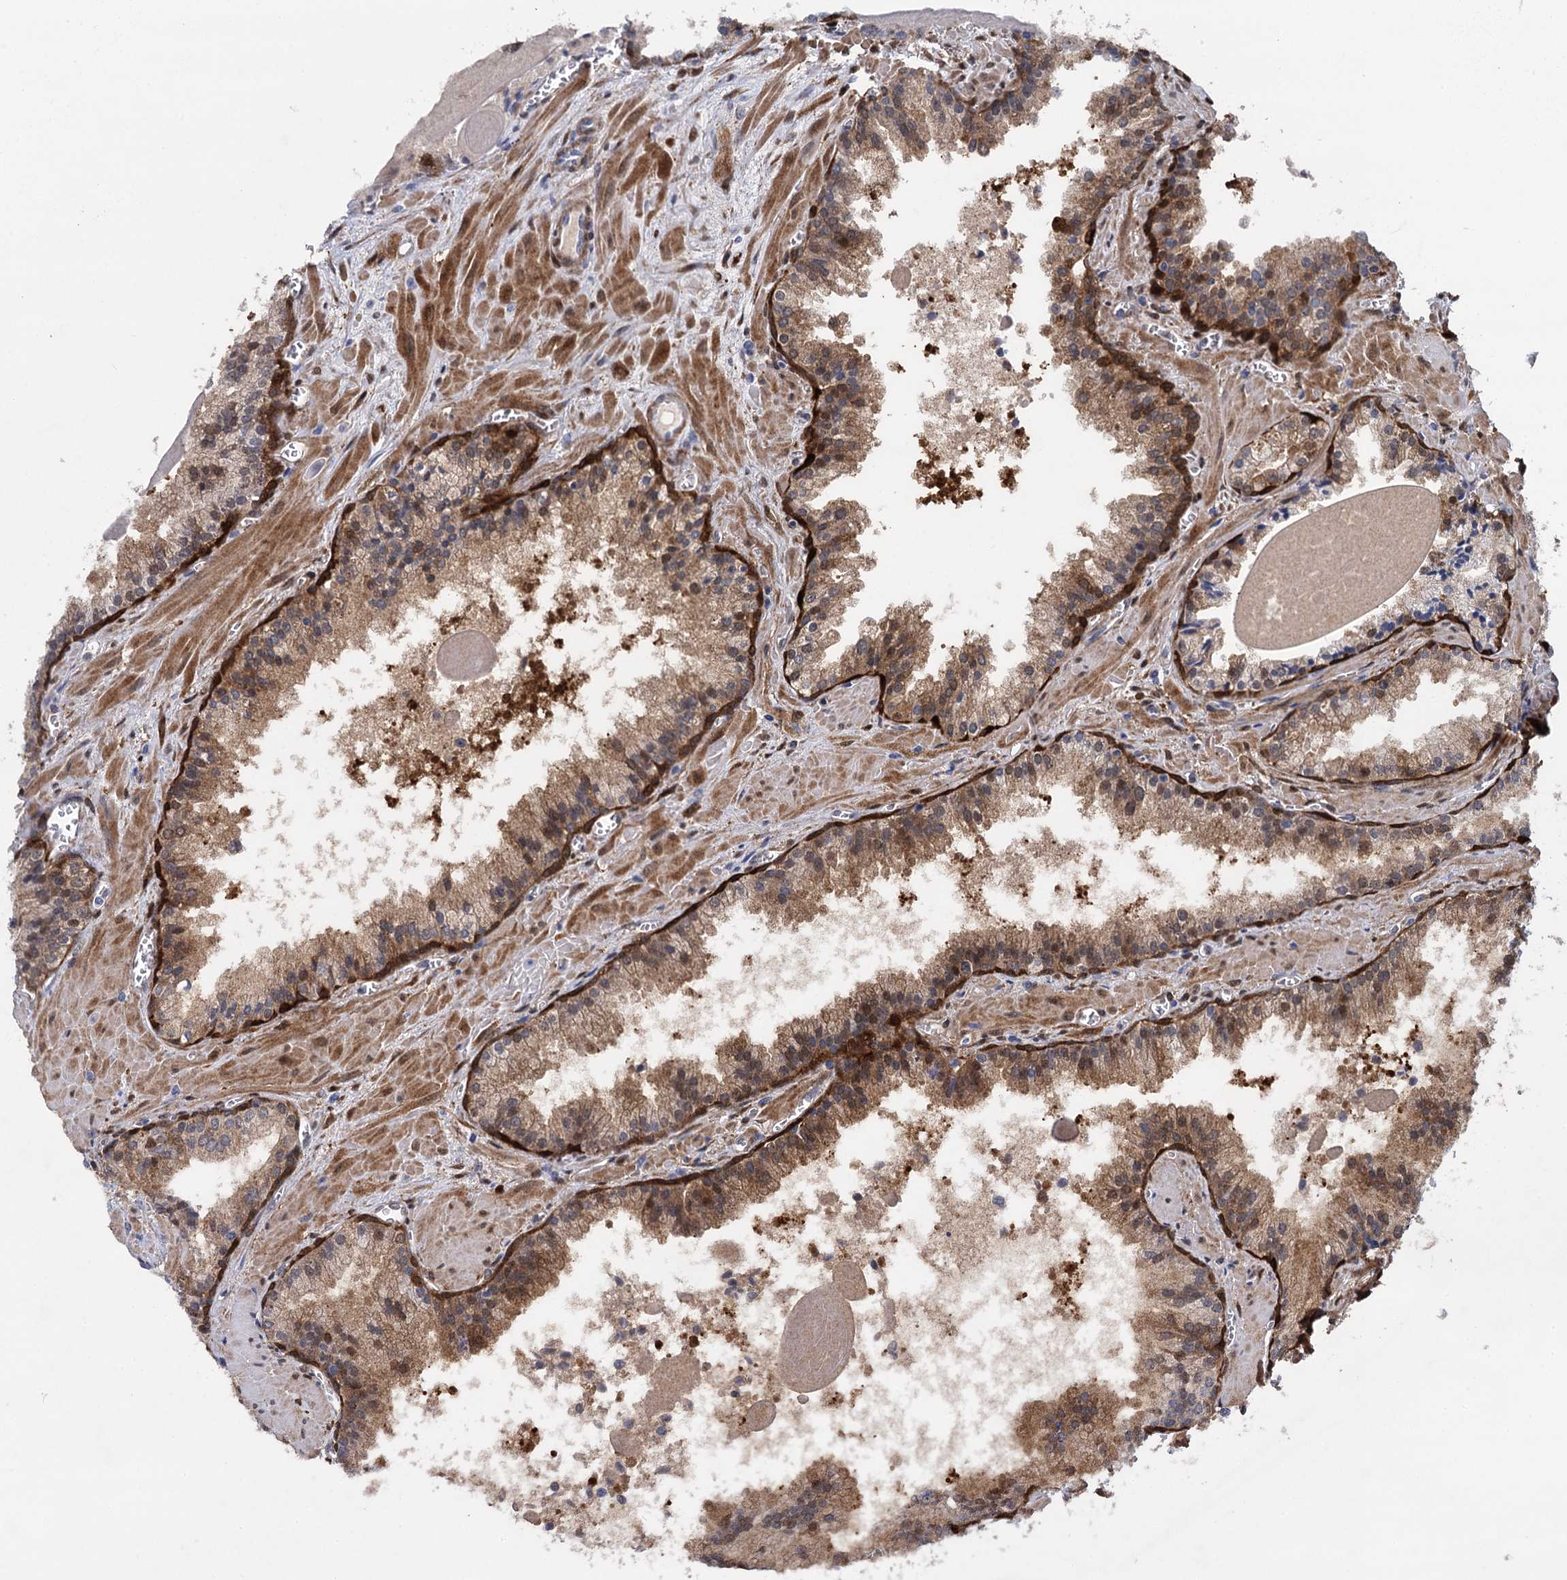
{"staining": {"intensity": "moderate", "quantity": "25%-75%", "location": "cytoplasmic/membranous,nuclear"}, "tissue": "prostate cancer", "cell_type": "Tumor cells", "image_type": "cancer", "snomed": [{"axis": "morphology", "description": "Adenocarcinoma, High grade"}, {"axis": "topography", "description": "Prostate"}], "caption": "Adenocarcinoma (high-grade) (prostate) stained with DAB IHC demonstrates medium levels of moderate cytoplasmic/membranous and nuclear staining in approximately 25%-75% of tumor cells.", "gene": "GSTM3", "patient": {"sex": "male", "age": 68}}